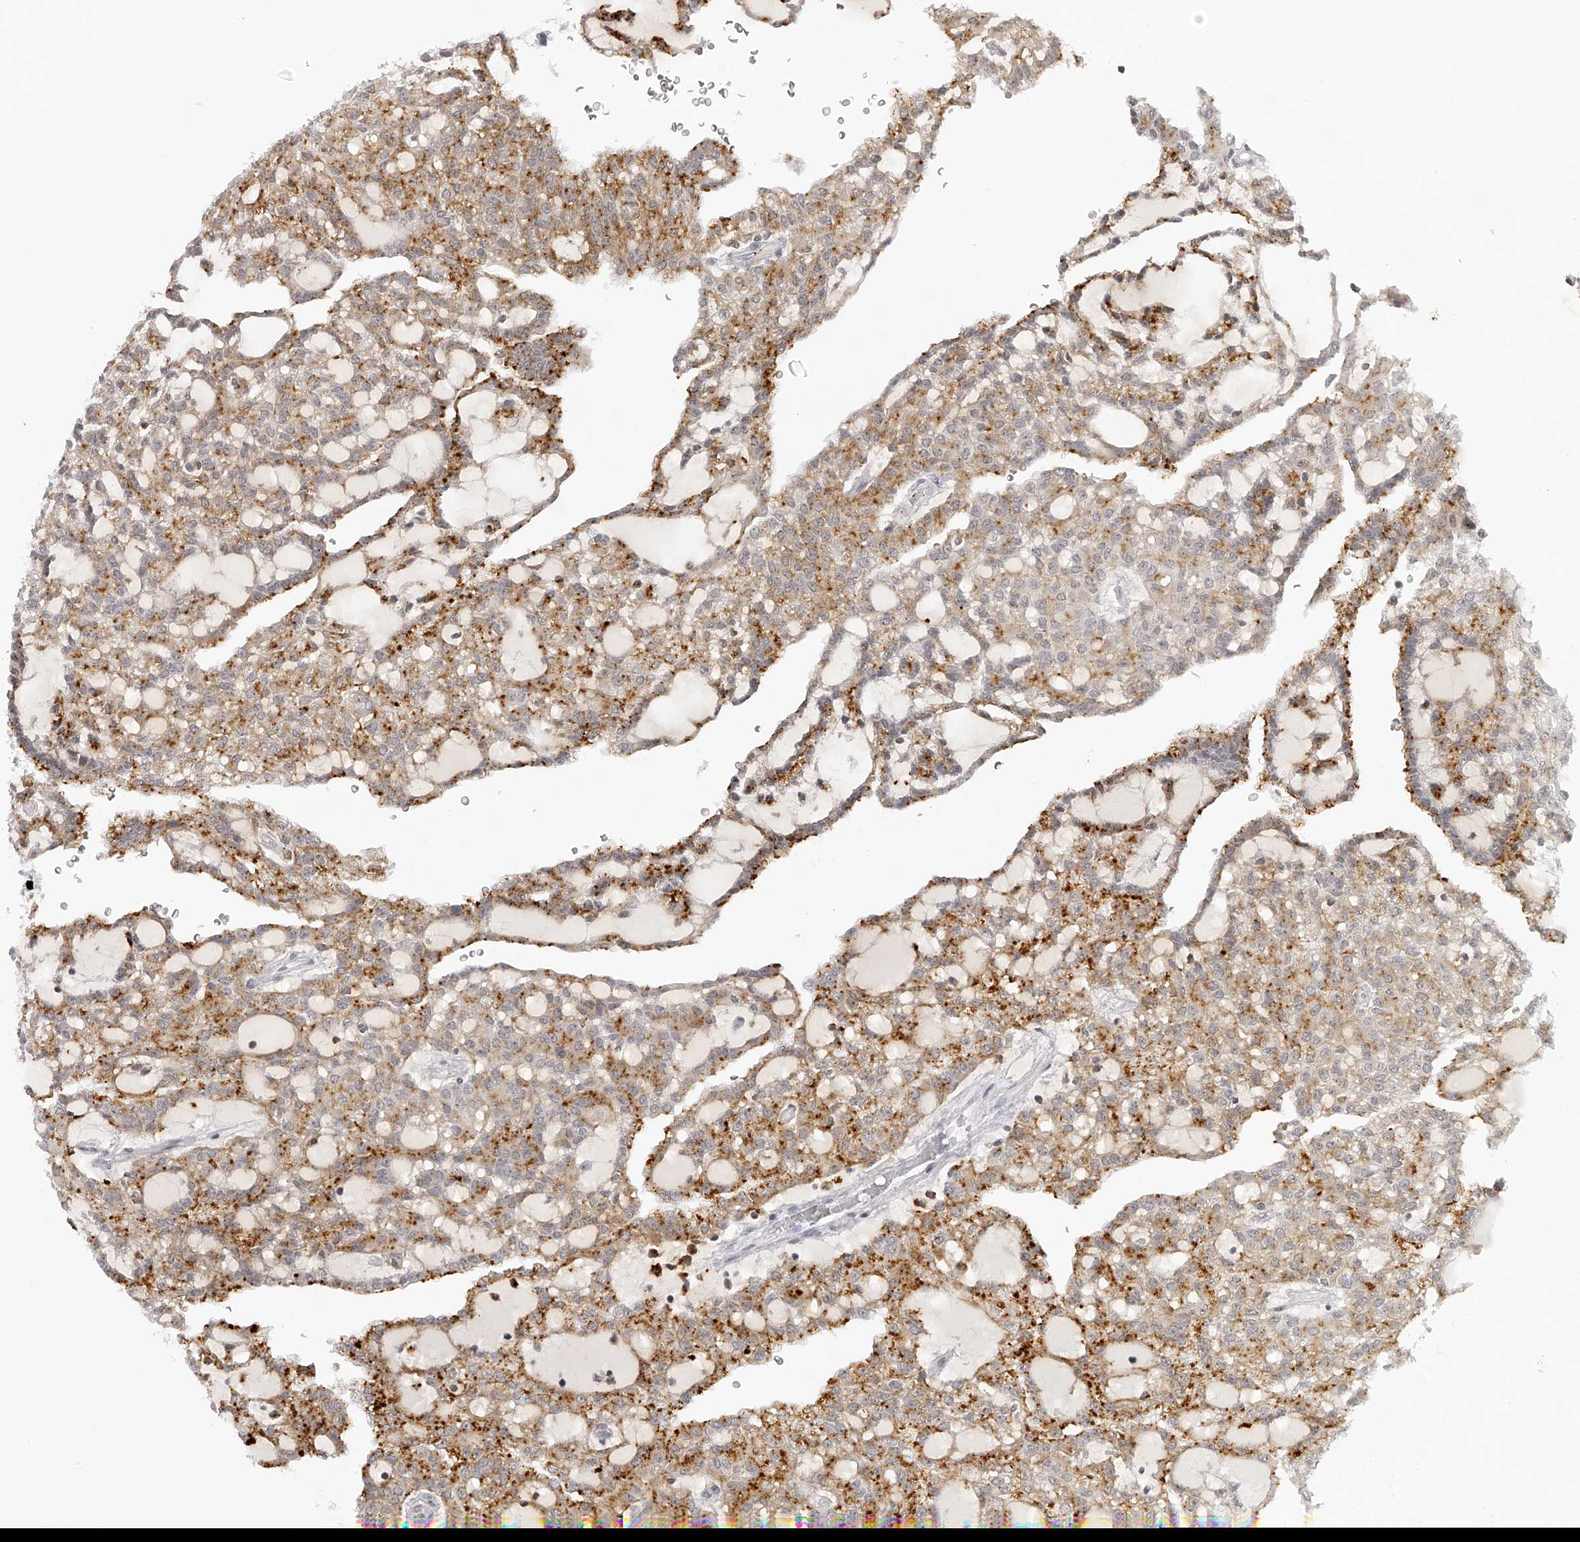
{"staining": {"intensity": "strong", "quantity": "25%-75%", "location": "cytoplasmic/membranous"}, "tissue": "renal cancer", "cell_type": "Tumor cells", "image_type": "cancer", "snomed": [{"axis": "morphology", "description": "Adenocarcinoma, NOS"}, {"axis": "topography", "description": "Kidney"}], "caption": "IHC staining of adenocarcinoma (renal), which reveals high levels of strong cytoplasmic/membranous expression in approximately 25%-75% of tumor cells indicating strong cytoplasmic/membranous protein positivity. The staining was performed using DAB (3,3'-diaminobenzidine) (brown) for protein detection and nuclei were counterstained in hematoxylin (blue).", "gene": "RNF220", "patient": {"sex": "male", "age": 63}}